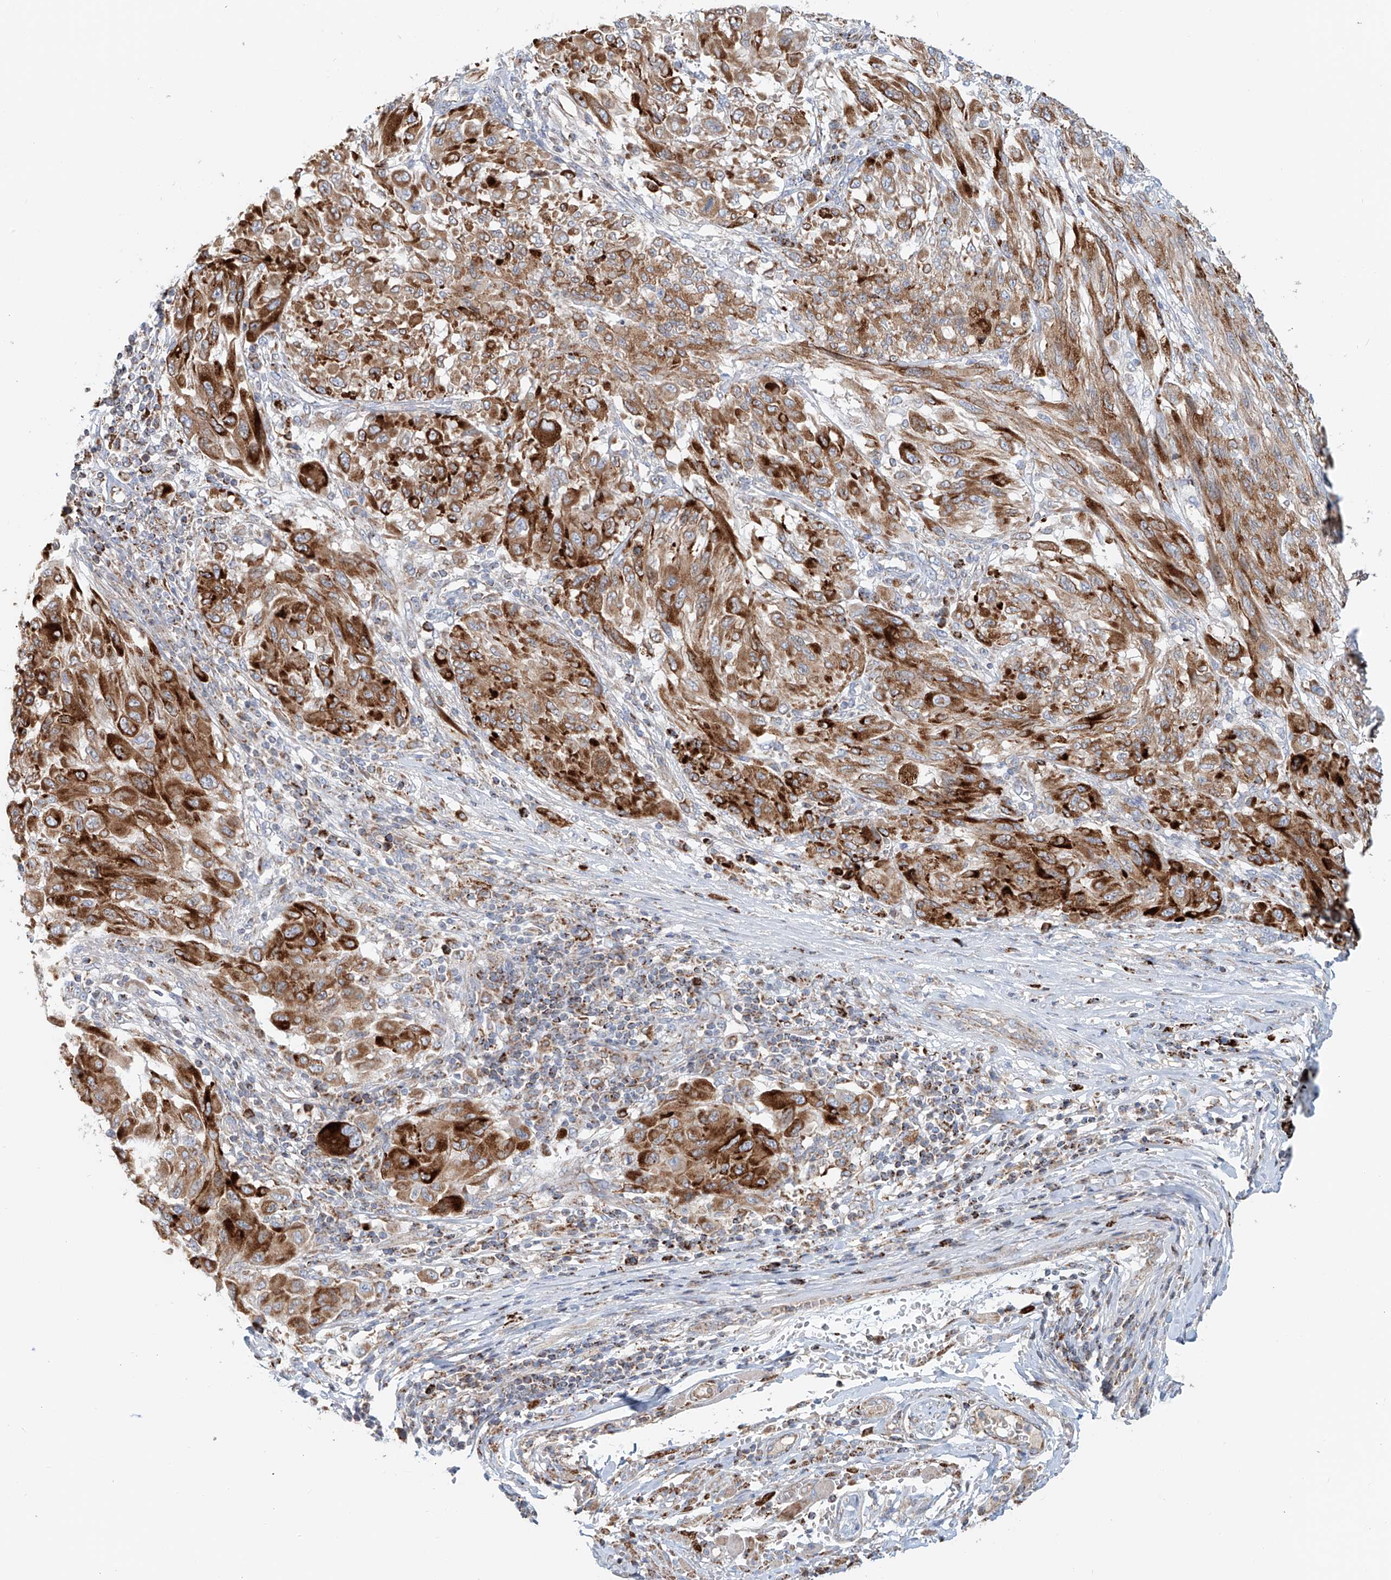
{"staining": {"intensity": "moderate", "quantity": ">75%", "location": "cytoplasmic/membranous"}, "tissue": "melanoma", "cell_type": "Tumor cells", "image_type": "cancer", "snomed": [{"axis": "morphology", "description": "Malignant melanoma, NOS"}, {"axis": "topography", "description": "Skin"}], "caption": "Brown immunohistochemical staining in human malignant melanoma exhibits moderate cytoplasmic/membranous positivity in approximately >75% of tumor cells.", "gene": "CARD10", "patient": {"sex": "female", "age": 91}}